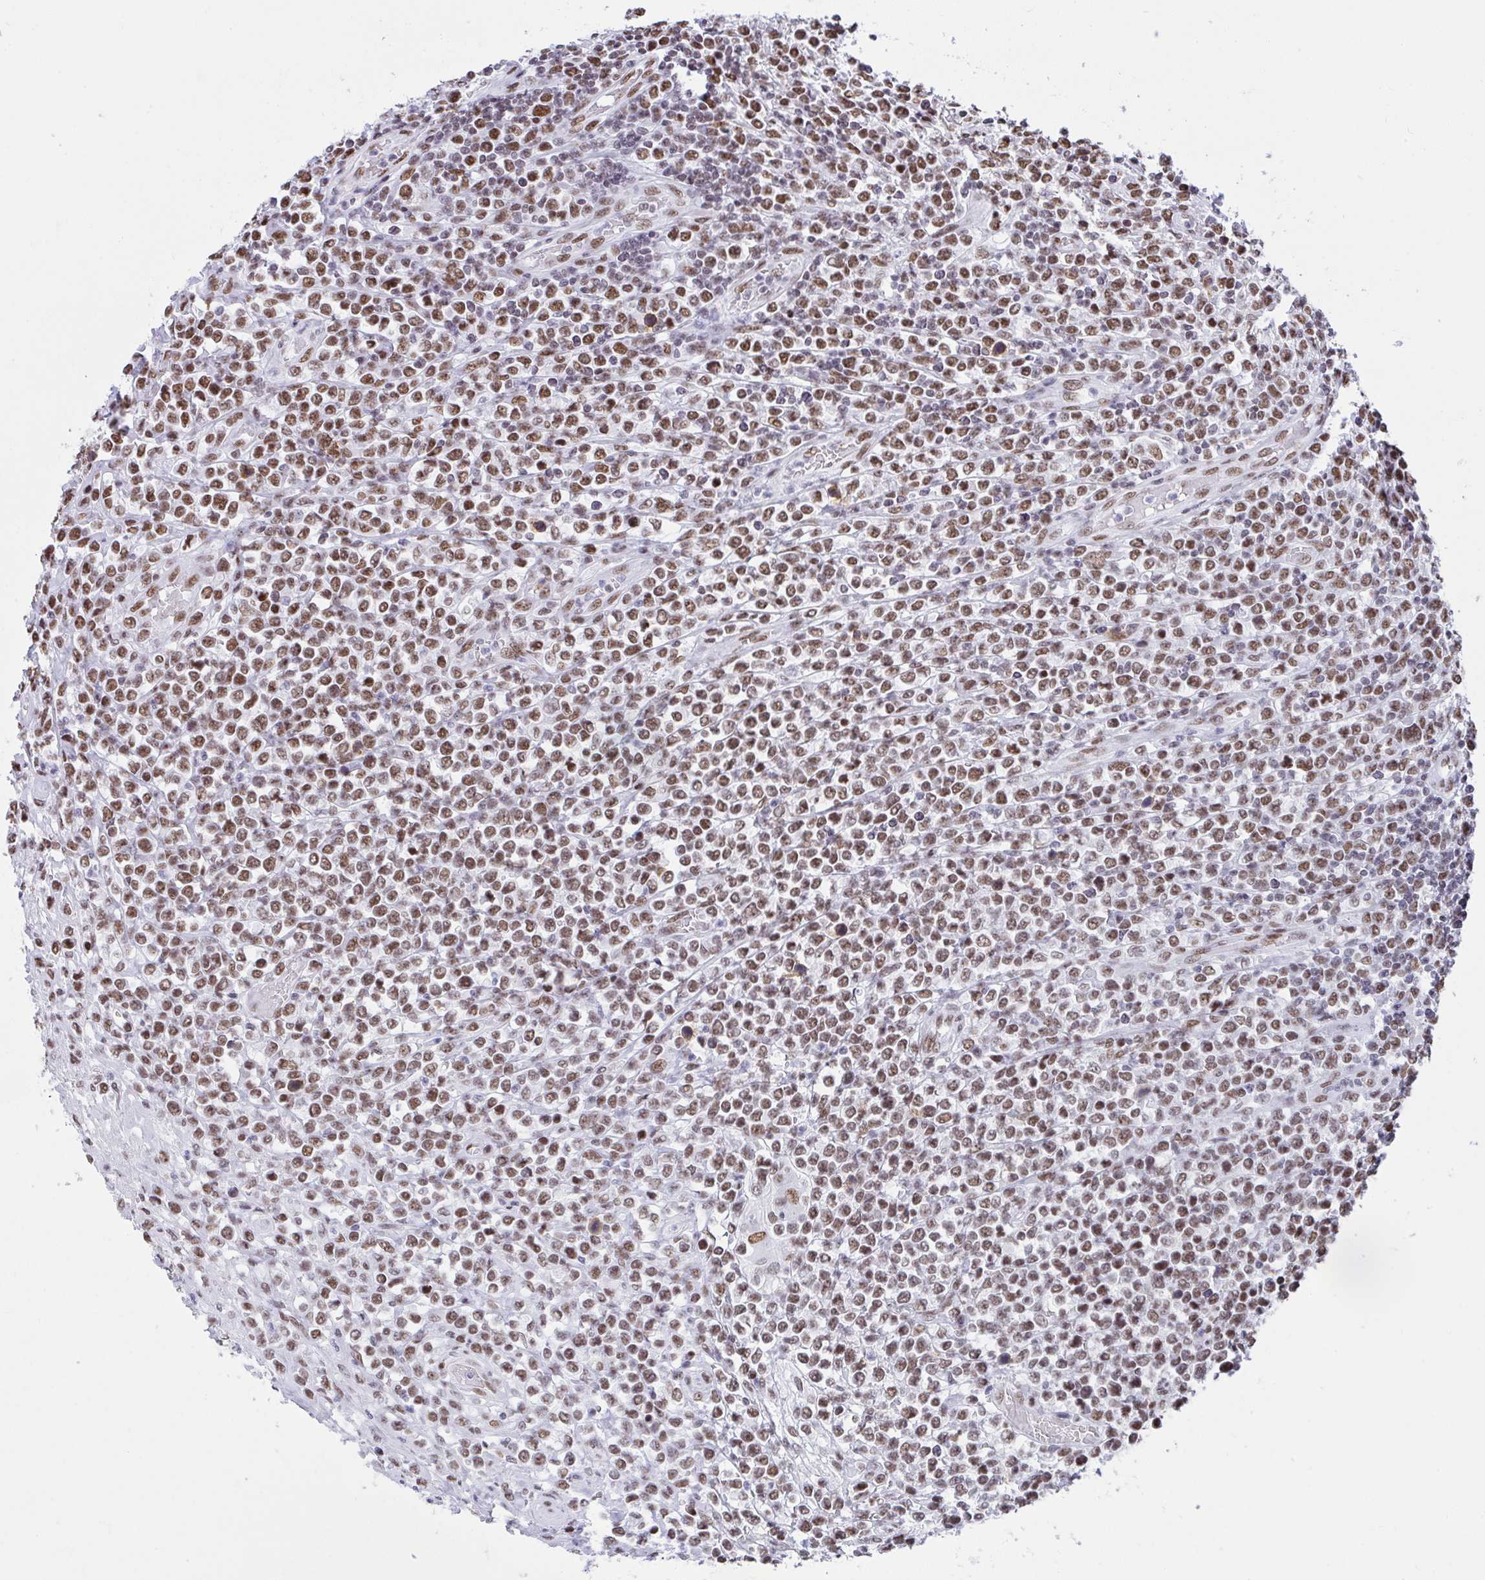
{"staining": {"intensity": "moderate", "quantity": ">75%", "location": "nuclear"}, "tissue": "lymphoma", "cell_type": "Tumor cells", "image_type": "cancer", "snomed": [{"axis": "morphology", "description": "Malignant lymphoma, non-Hodgkin's type, High grade"}, {"axis": "topography", "description": "Soft tissue"}], "caption": "A brown stain highlights moderate nuclear expression of a protein in high-grade malignant lymphoma, non-Hodgkin's type tumor cells.", "gene": "DDX52", "patient": {"sex": "female", "age": 56}}